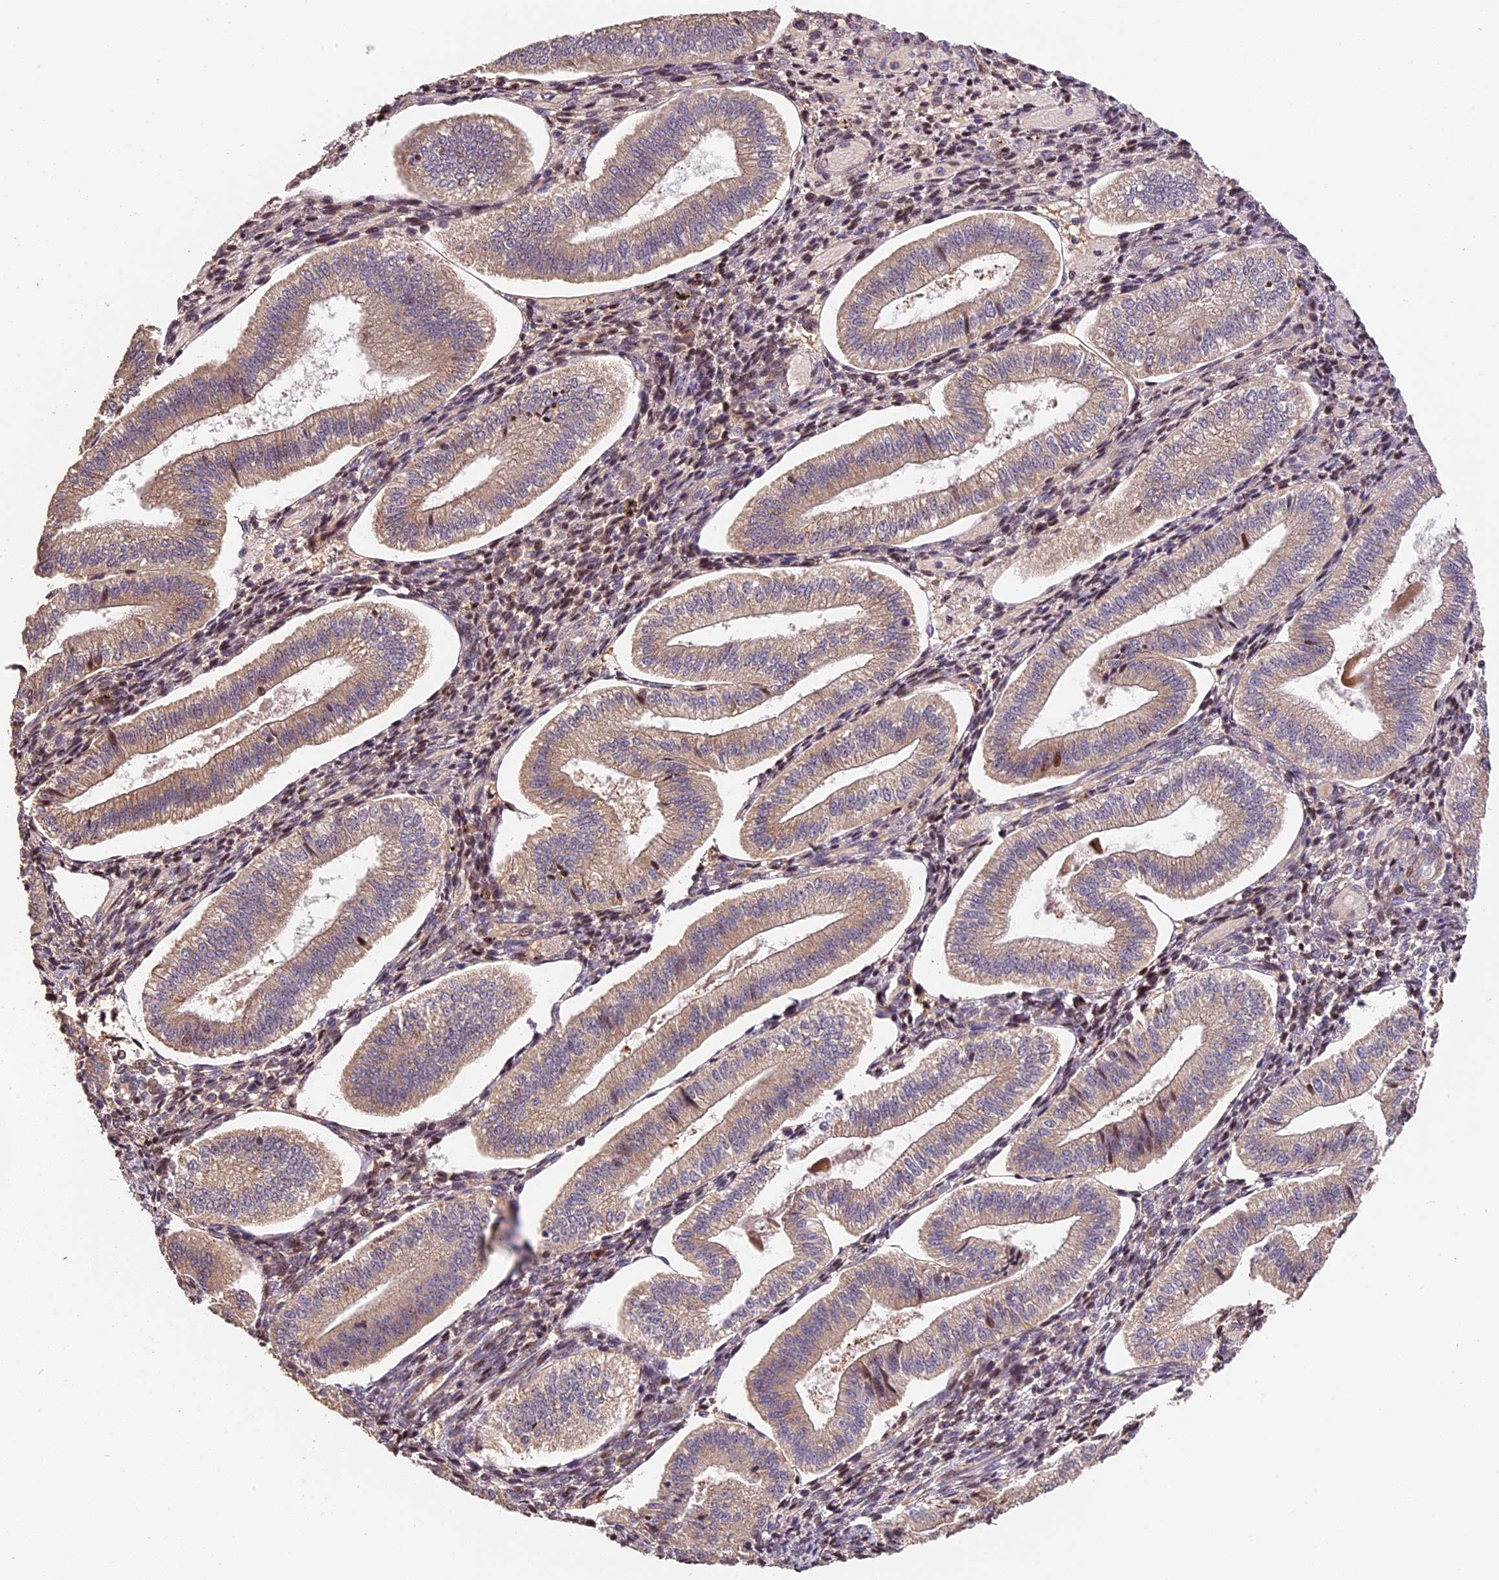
{"staining": {"intensity": "moderate", "quantity": "<25%", "location": "cytoplasmic/membranous"}, "tissue": "endometrium", "cell_type": "Cells in endometrial stroma", "image_type": "normal", "snomed": [{"axis": "morphology", "description": "Normal tissue, NOS"}, {"axis": "topography", "description": "Endometrium"}], "caption": "A micrograph showing moderate cytoplasmic/membranous staining in approximately <25% of cells in endometrial stroma in normal endometrium, as visualized by brown immunohistochemical staining.", "gene": "ARHGAP17", "patient": {"sex": "female", "age": 34}}